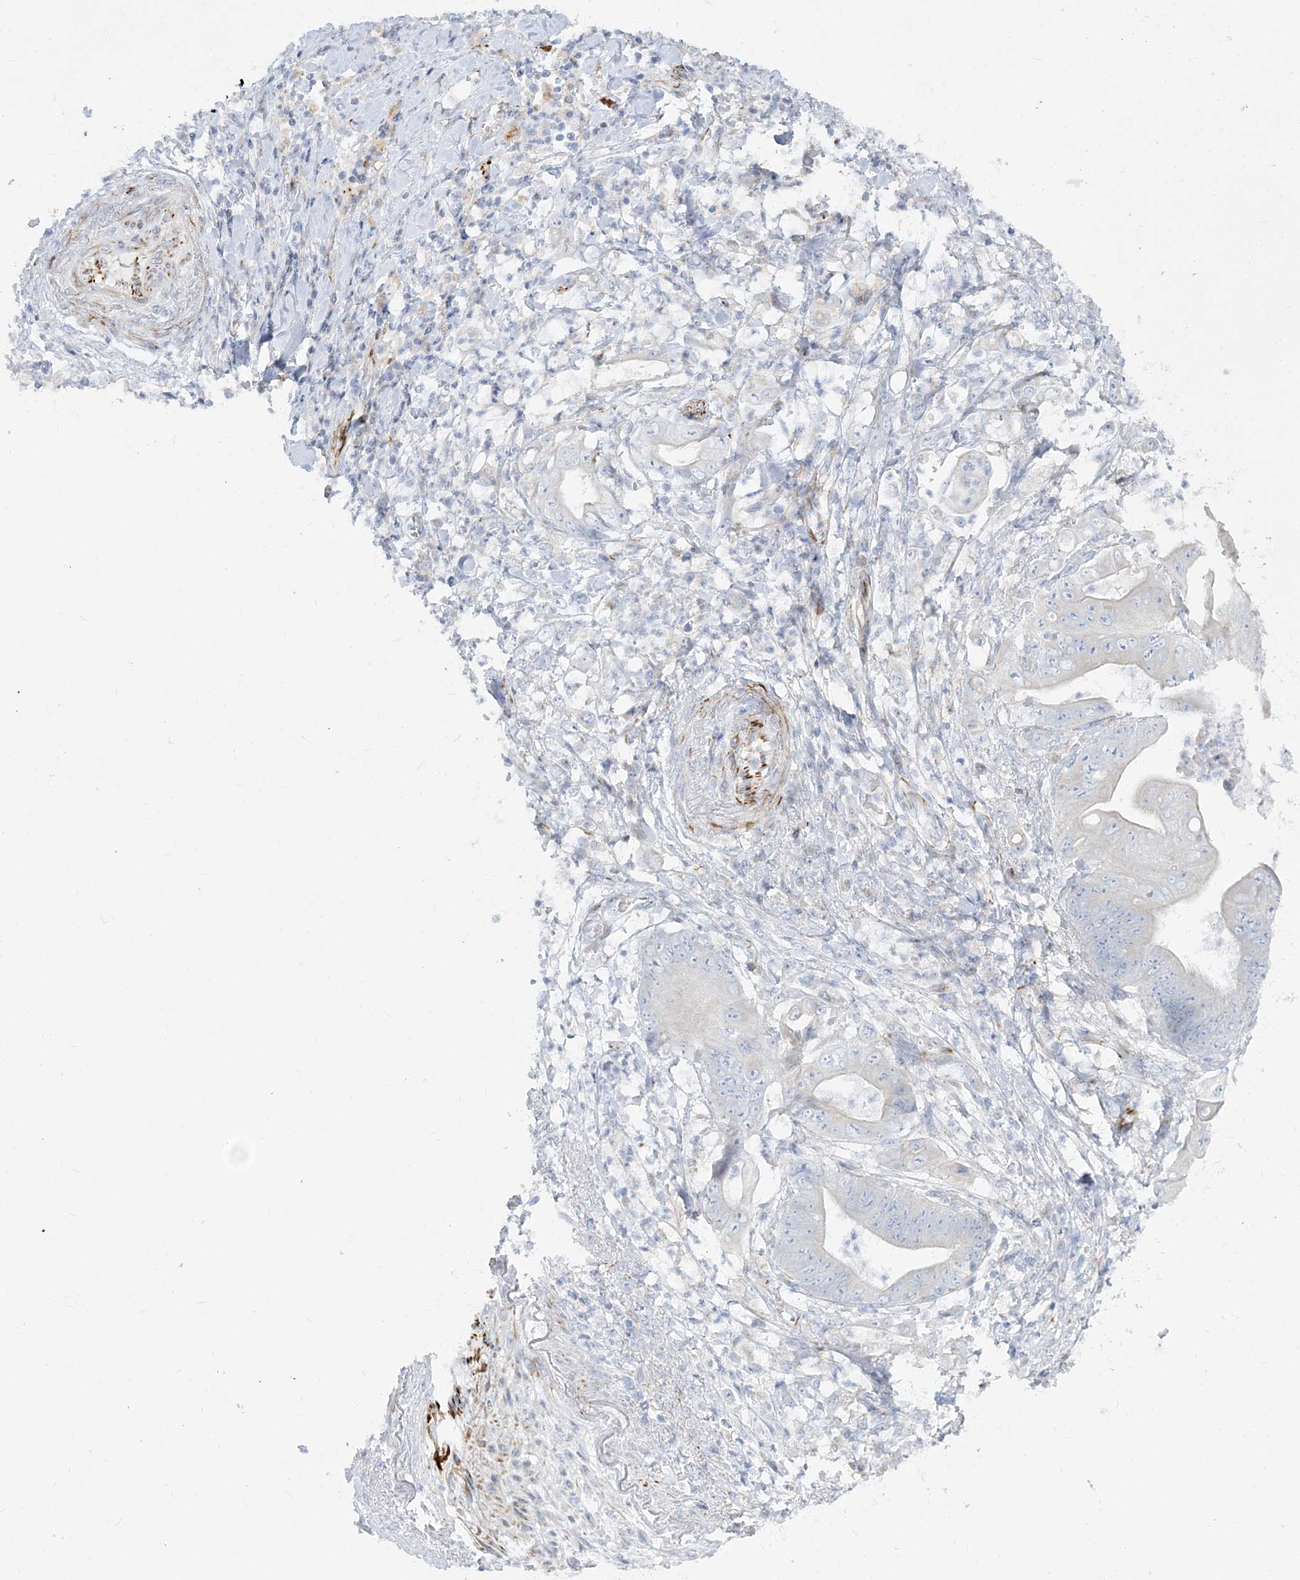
{"staining": {"intensity": "negative", "quantity": "none", "location": "none"}, "tissue": "stomach cancer", "cell_type": "Tumor cells", "image_type": "cancer", "snomed": [{"axis": "morphology", "description": "Adenocarcinoma, NOS"}, {"axis": "topography", "description": "Stomach"}], "caption": "High power microscopy micrograph of an IHC photomicrograph of stomach cancer (adenocarcinoma), revealing no significant staining in tumor cells. The staining was performed using DAB to visualize the protein expression in brown, while the nuclei were stained in blue with hematoxylin (Magnification: 20x).", "gene": "GPAT2", "patient": {"sex": "female", "age": 73}}